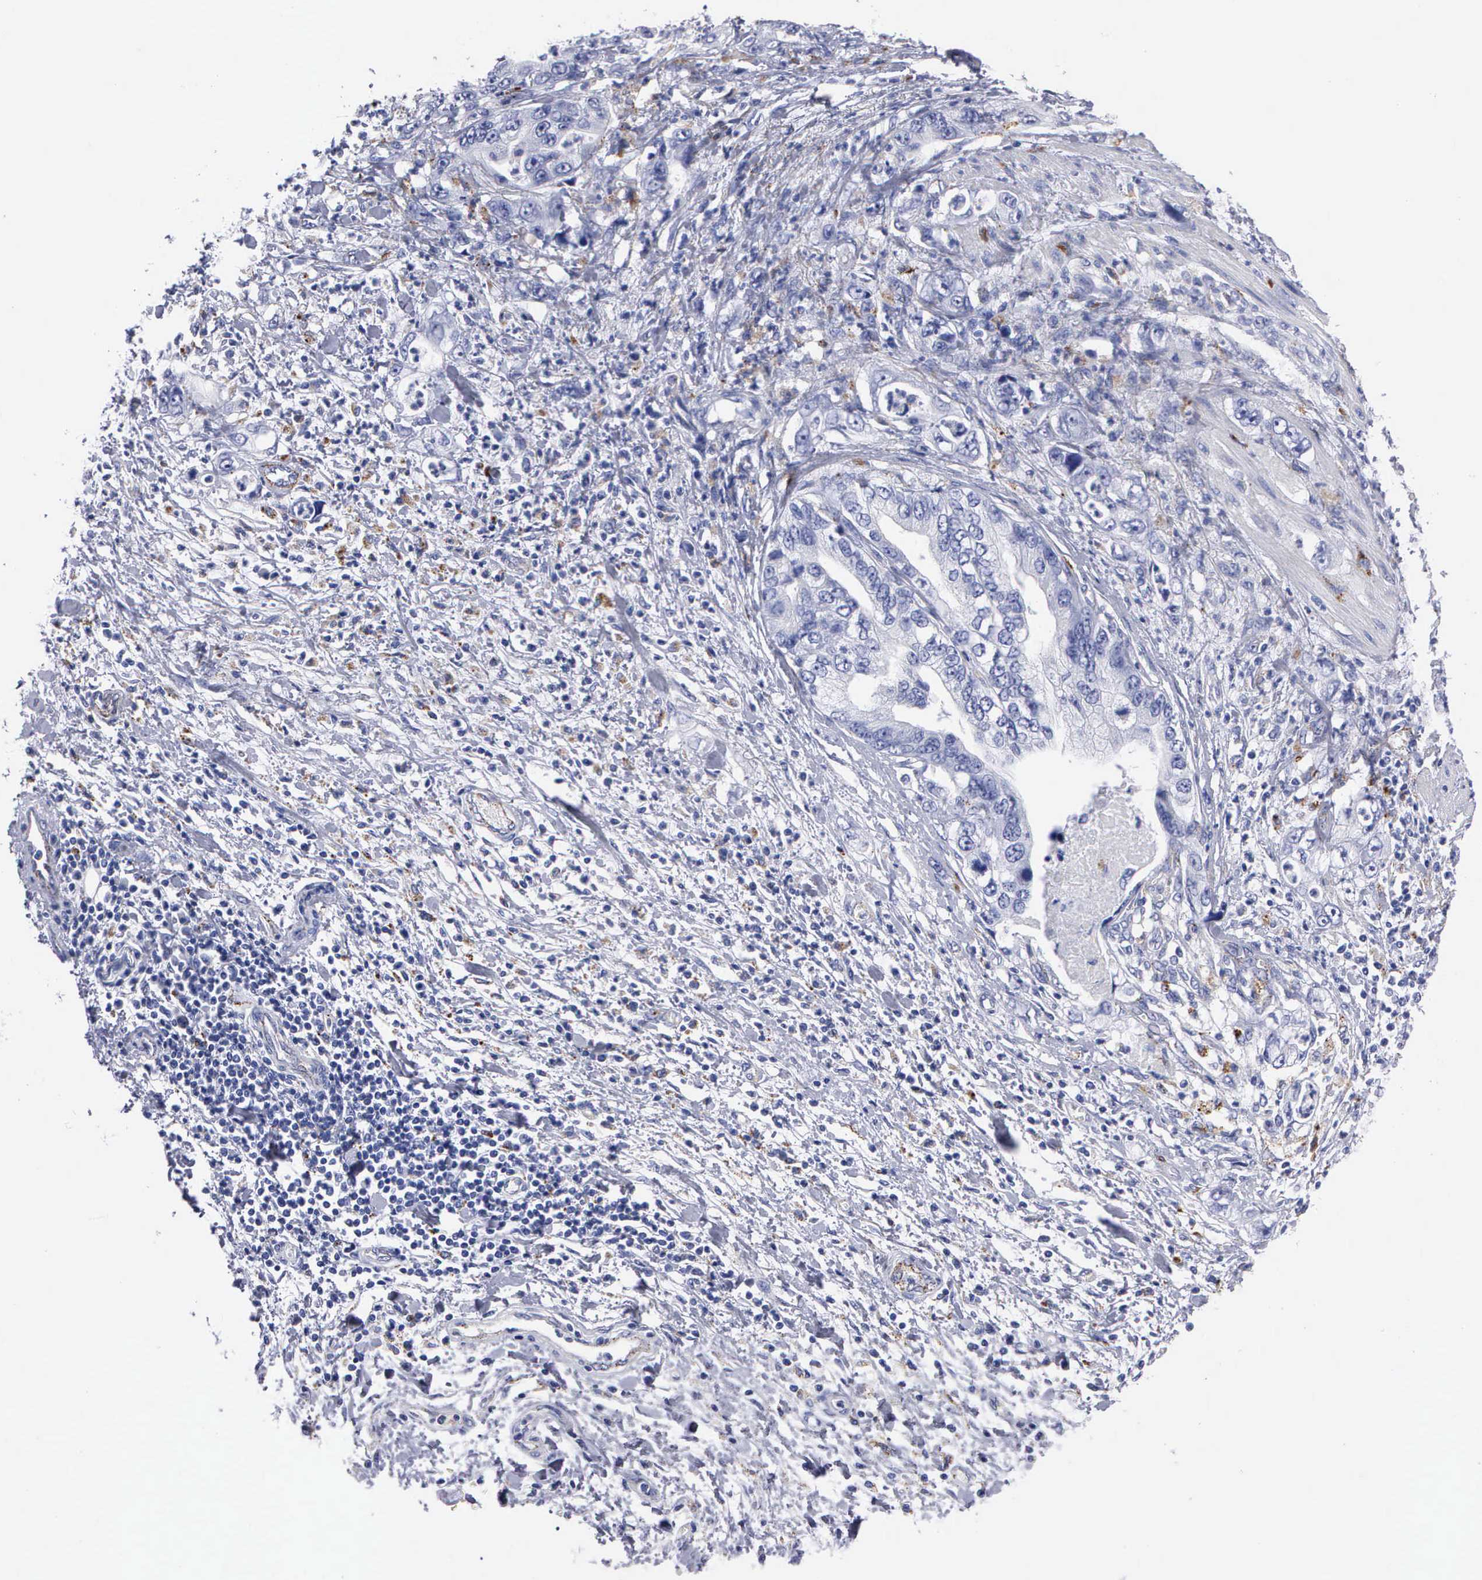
{"staining": {"intensity": "negative", "quantity": "none", "location": "none"}, "tissue": "stomach cancer", "cell_type": "Tumor cells", "image_type": "cancer", "snomed": [{"axis": "morphology", "description": "Adenocarcinoma, NOS"}, {"axis": "topography", "description": "Pancreas"}, {"axis": "topography", "description": "Stomach, upper"}], "caption": "There is no significant positivity in tumor cells of stomach cancer.", "gene": "CTSL", "patient": {"sex": "male", "age": 77}}